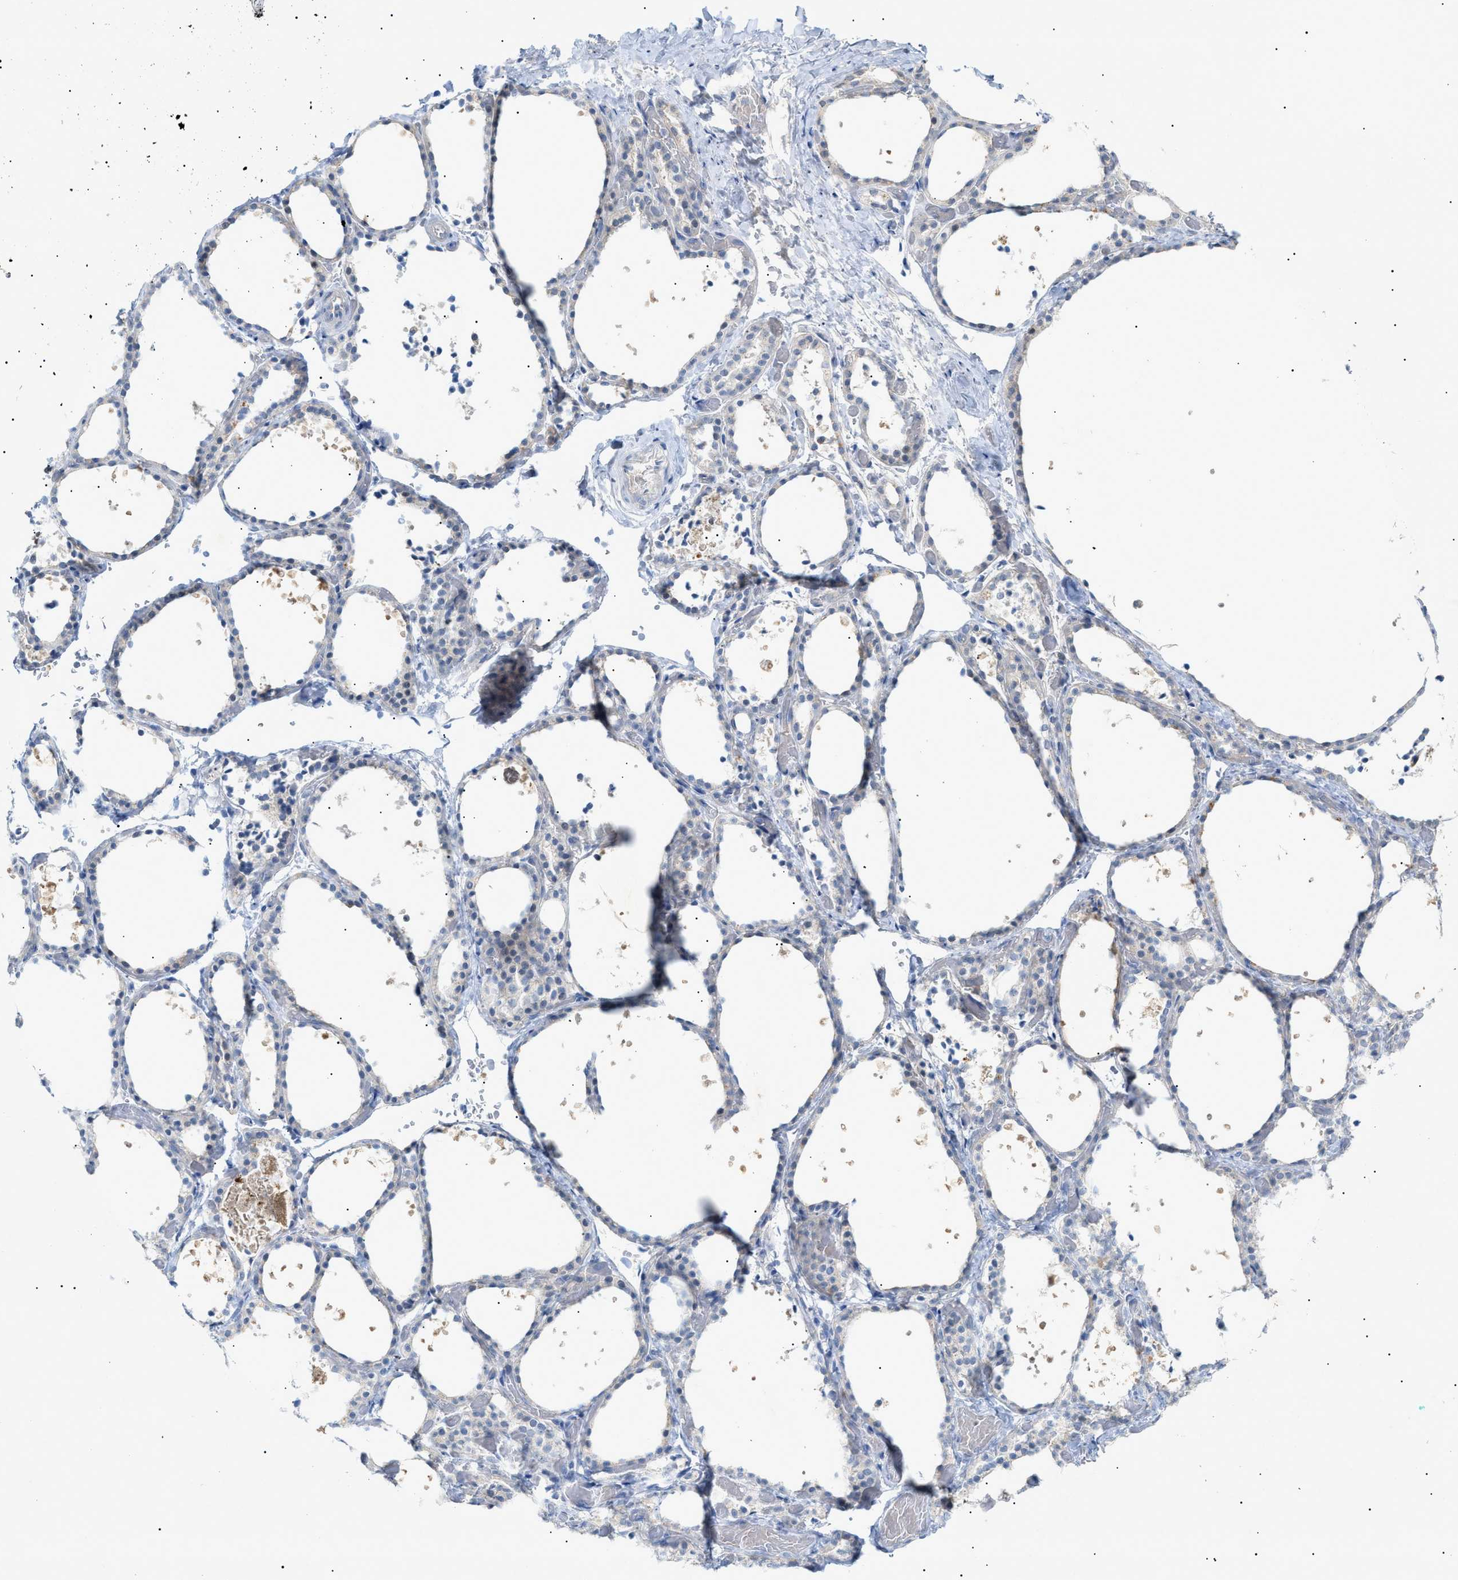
{"staining": {"intensity": "negative", "quantity": "none", "location": "none"}, "tissue": "thyroid gland", "cell_type": "Glandular cells", "image_type": "normal", "snomed": [{"axis": "morphology", "description": "Normal tissue, NOS"}, {"axis": "topography", "description": "Thyroid gland"}], "caption": "Immunohistochemistry (IHC) micrograph of unremarkable human thyroid gland stained for a protein (brown), which demonstrates no positivity in glandular cells.", "gene": "SLC25A31", "patient": {"sex": "female", "age": 44}}